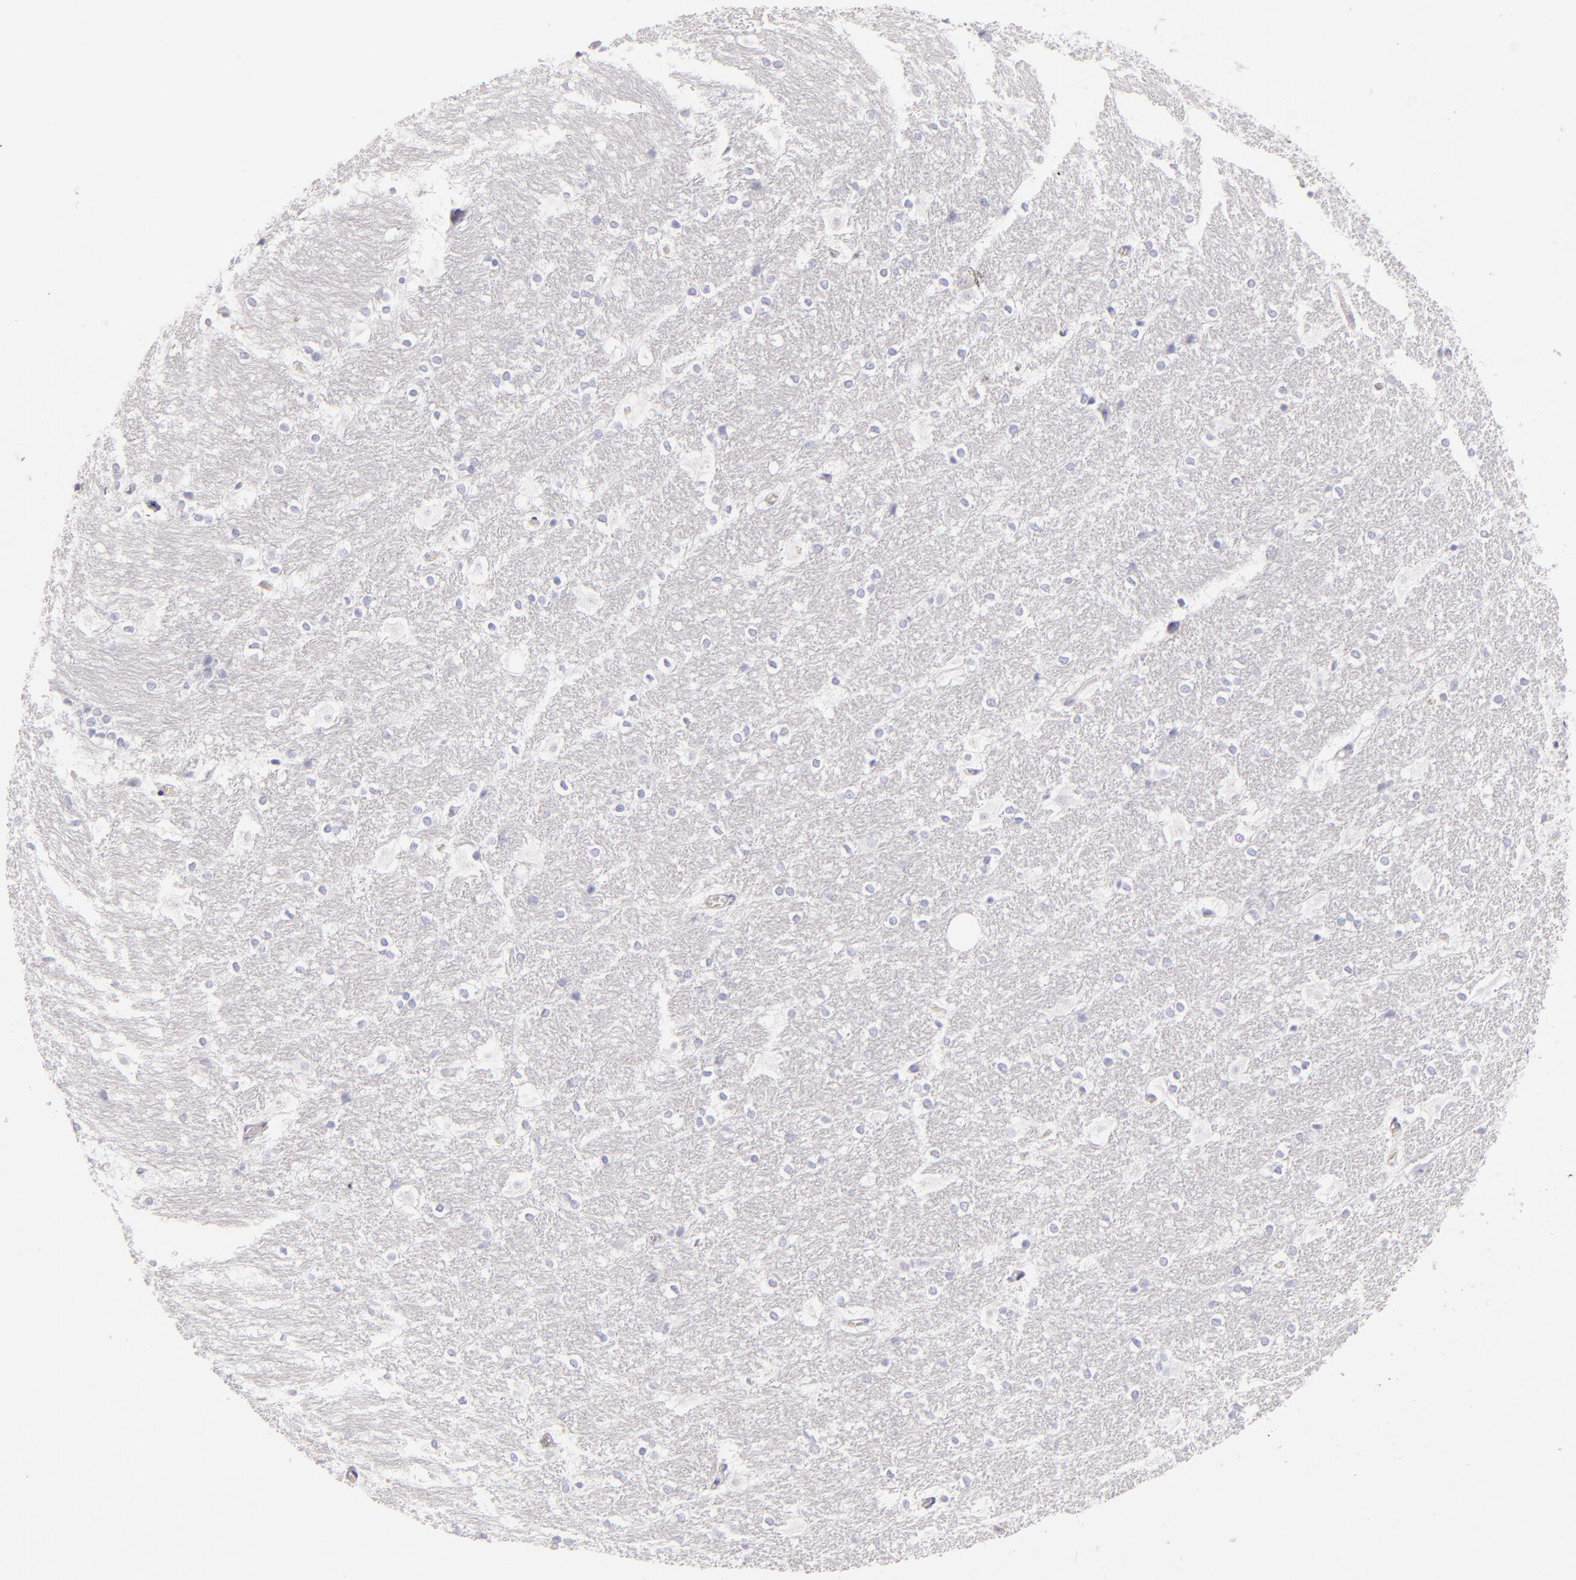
{"staining": {"intensity": "negative", "quantity": "none", "location": "none"}, "tissue": "hippocampus", "cell_type": "Glial cells", "image_type": "normal", "snomed": [{"axis": "morphology", "description": "Normal tissue, NOS"}, {"axis": "topography", "description": "Hippocampus"}], "caption": "This is a image of IHC staining of unremarkable hippocampus, which shows no expression in glial cells.", "gene": "FABP1", "patient": {"sex": "female", "age": 19}}